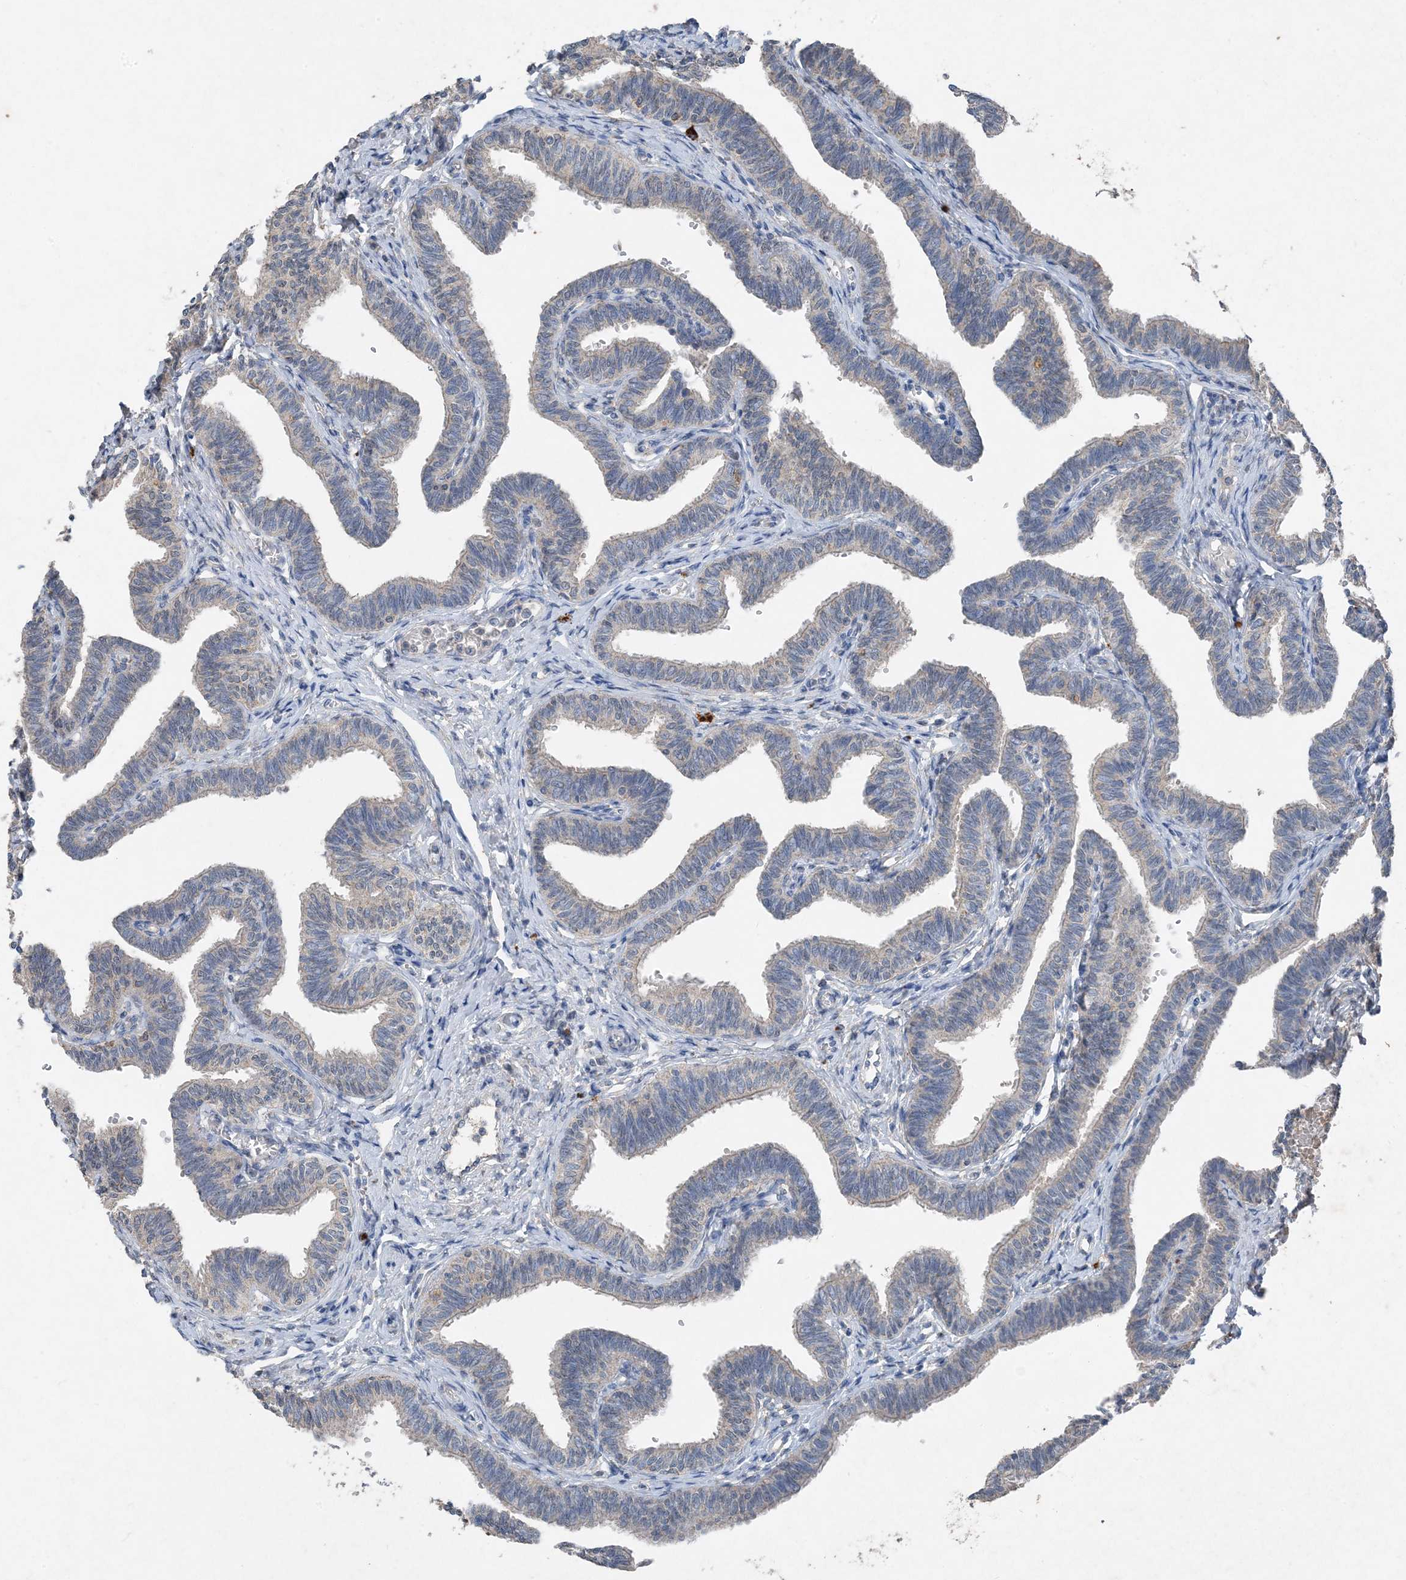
{"staining": {"intensity": "negative", "quantity": "none", "location": "none"}, "tissue": "fallopian tube", "cell_type": "Glandular cells", "image_type": "normal", "snomed": [{"axis": "morphology", "description": "Normal tissue, NOS"}, {"axis": "topography", "description": "Fallopian tube"}, {"axis": "topography", "description": "Ovary"}], "caption": "A high-resolution histopathology image shows IHC staining of unremarkable fallopian tube, which exhibits no significant expression in glandular cells. (Stains: DAB IHC with hematoxylin counter stain, Microscopy: brightfield microscopy at high magnification).", "gene": "FCN3", "patient": {"sex": "female", "age": 23}}